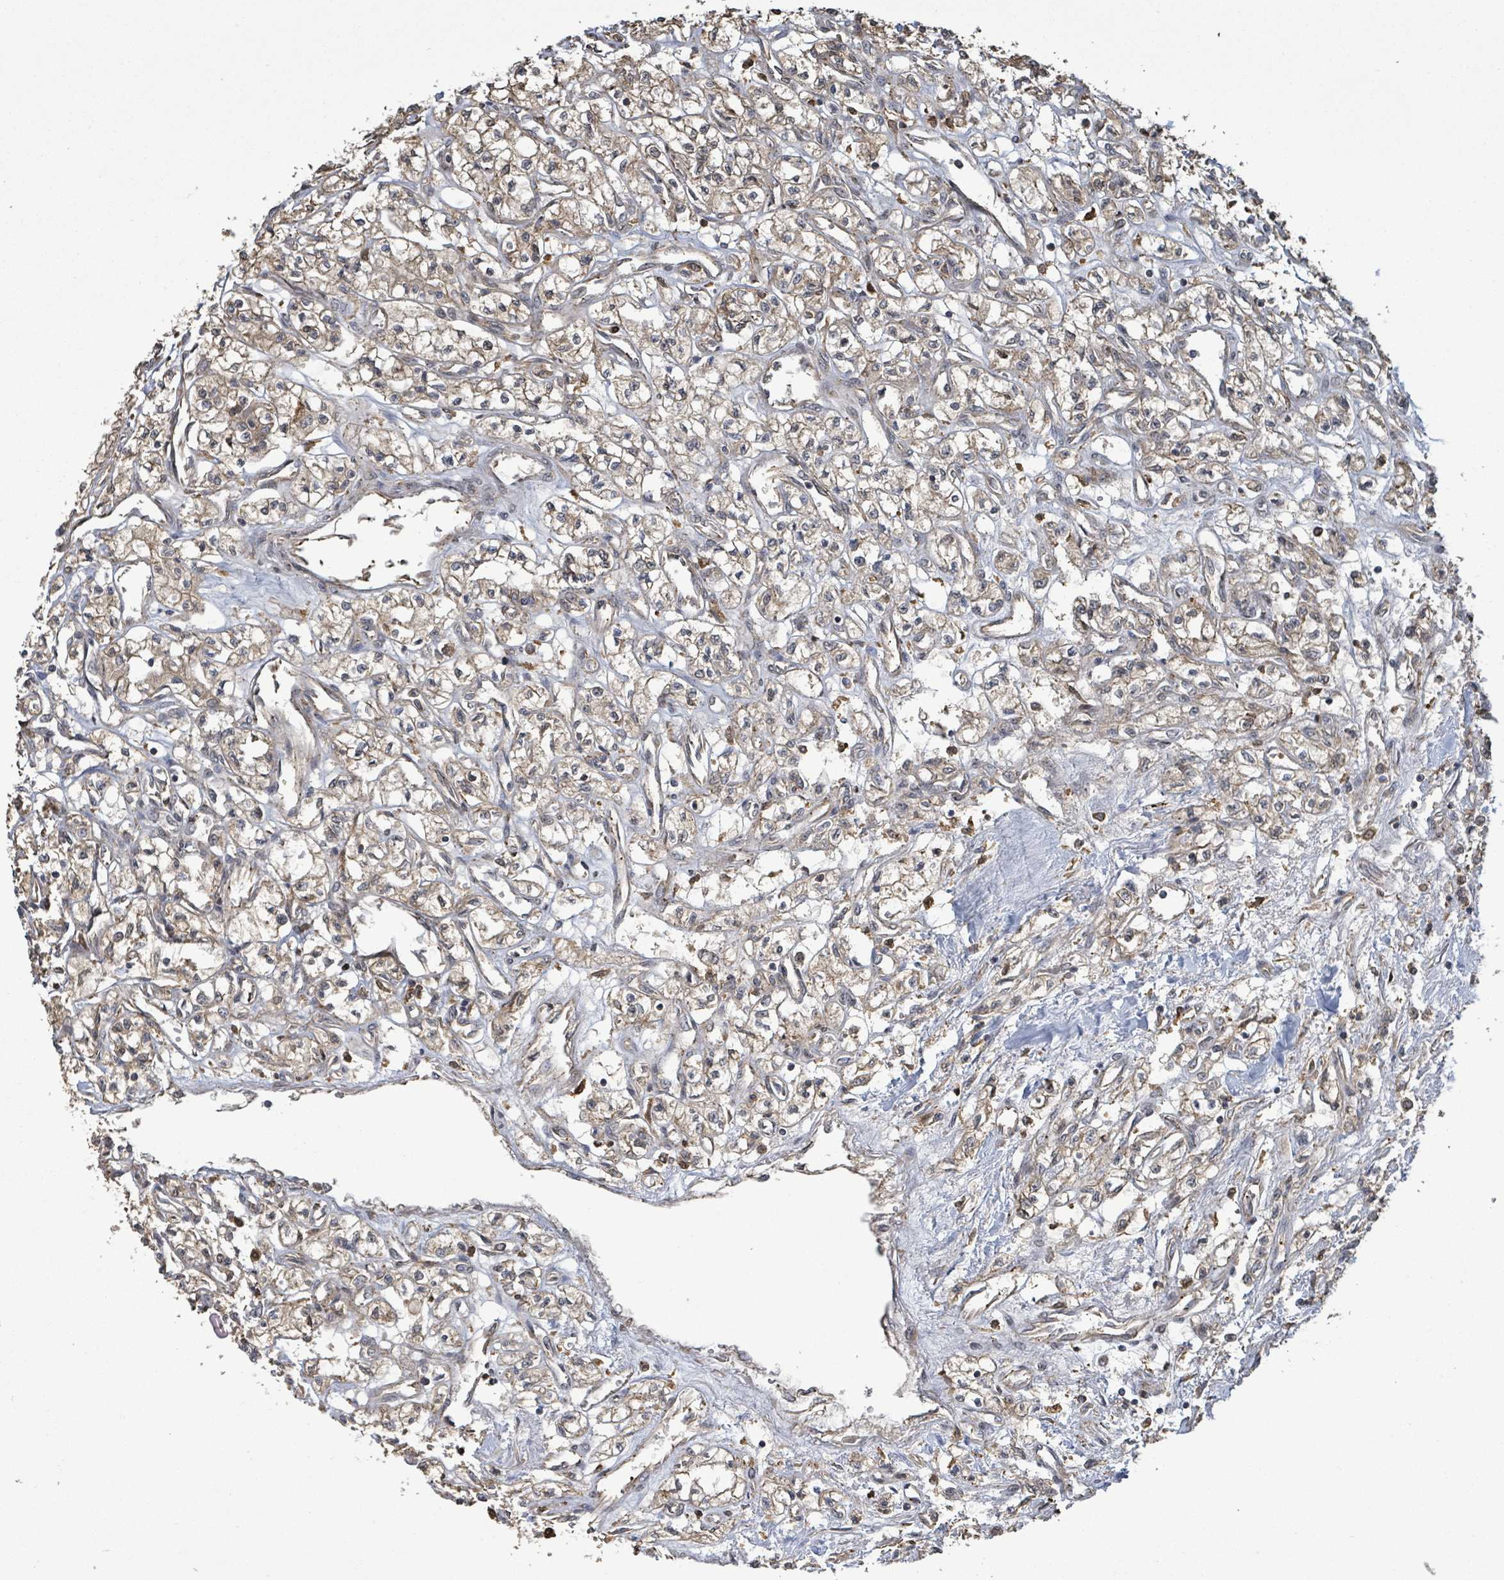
{"staining": {"intensity": "weak", "quantity": ">75%", "location": "cytoplasmic/membranous"}, "tissue": "renal cancer", "cell_type": "Tumor cells", "image_type": "cancer", "snomed": [{"axis": "morphology", "description": "Adenocarcinoma, NOS"}, {"axis": "topography", "description": "Kidney"}], "caption": "Weak cytoplasmic/membranous protein staining is appreciated in about >75% of tumor cells in adenocarcinoma (renal). The staining is performed using DAB brown chromogen to label protein expression. The nuclei are counter-stained blue using hematoxylin.", "gene": "ARPIN", "patient": {"sex": "male", "age": 56}}